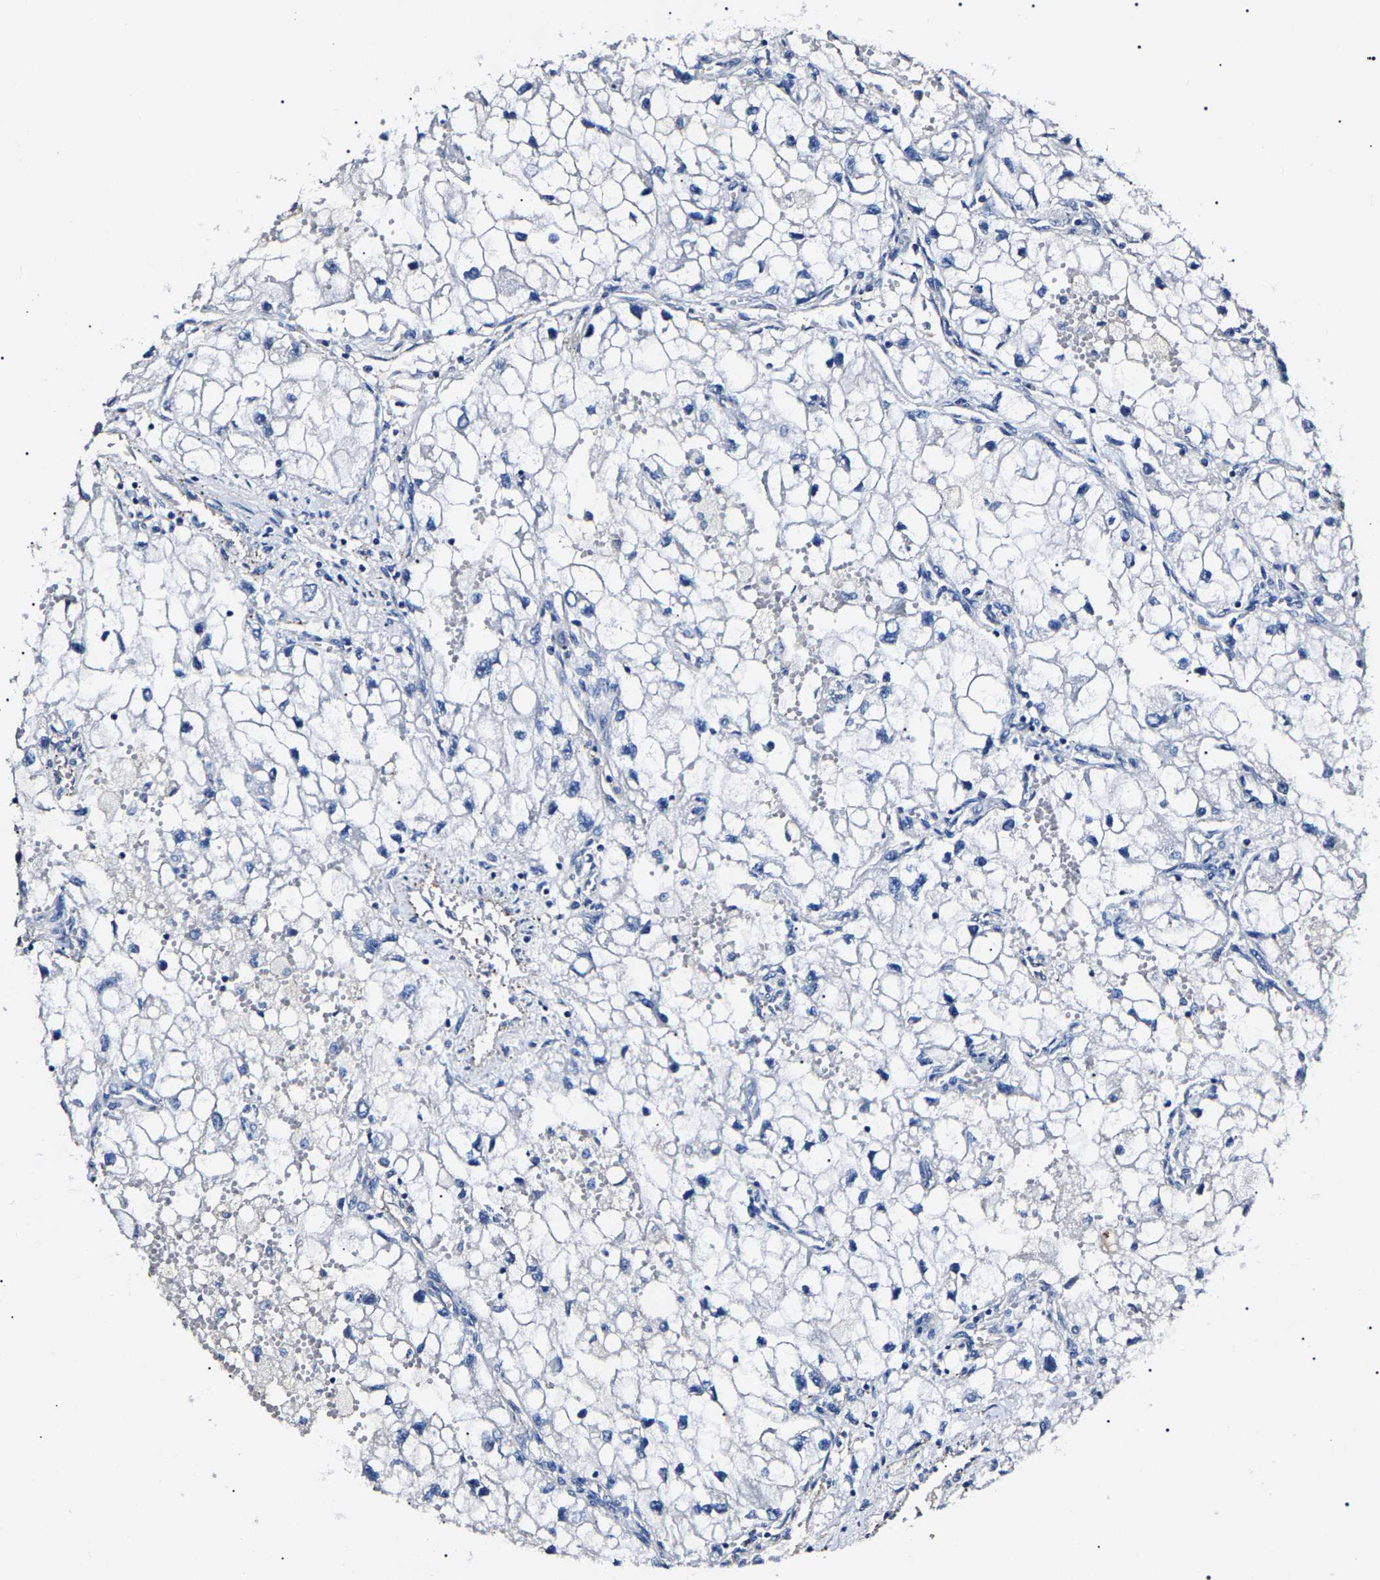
{"staining": {"intensity": "negative", "quantity": "none", "location": "none"}, "tissue": "renal cancer", "cell_type": "Tumor cells", "image_type": "cancer", "snomed": [{"axis": "morphology", "description": "Adenocarcinoma, NOS"}, {"axis": "topography", "description": "Kidney"}], "caption": "Renal cancer was stained to show a protein in brown. There is no significant staining in tumor cells.", "gene": "KLHL42", "patient": {"sex": "female", "age": 70}}